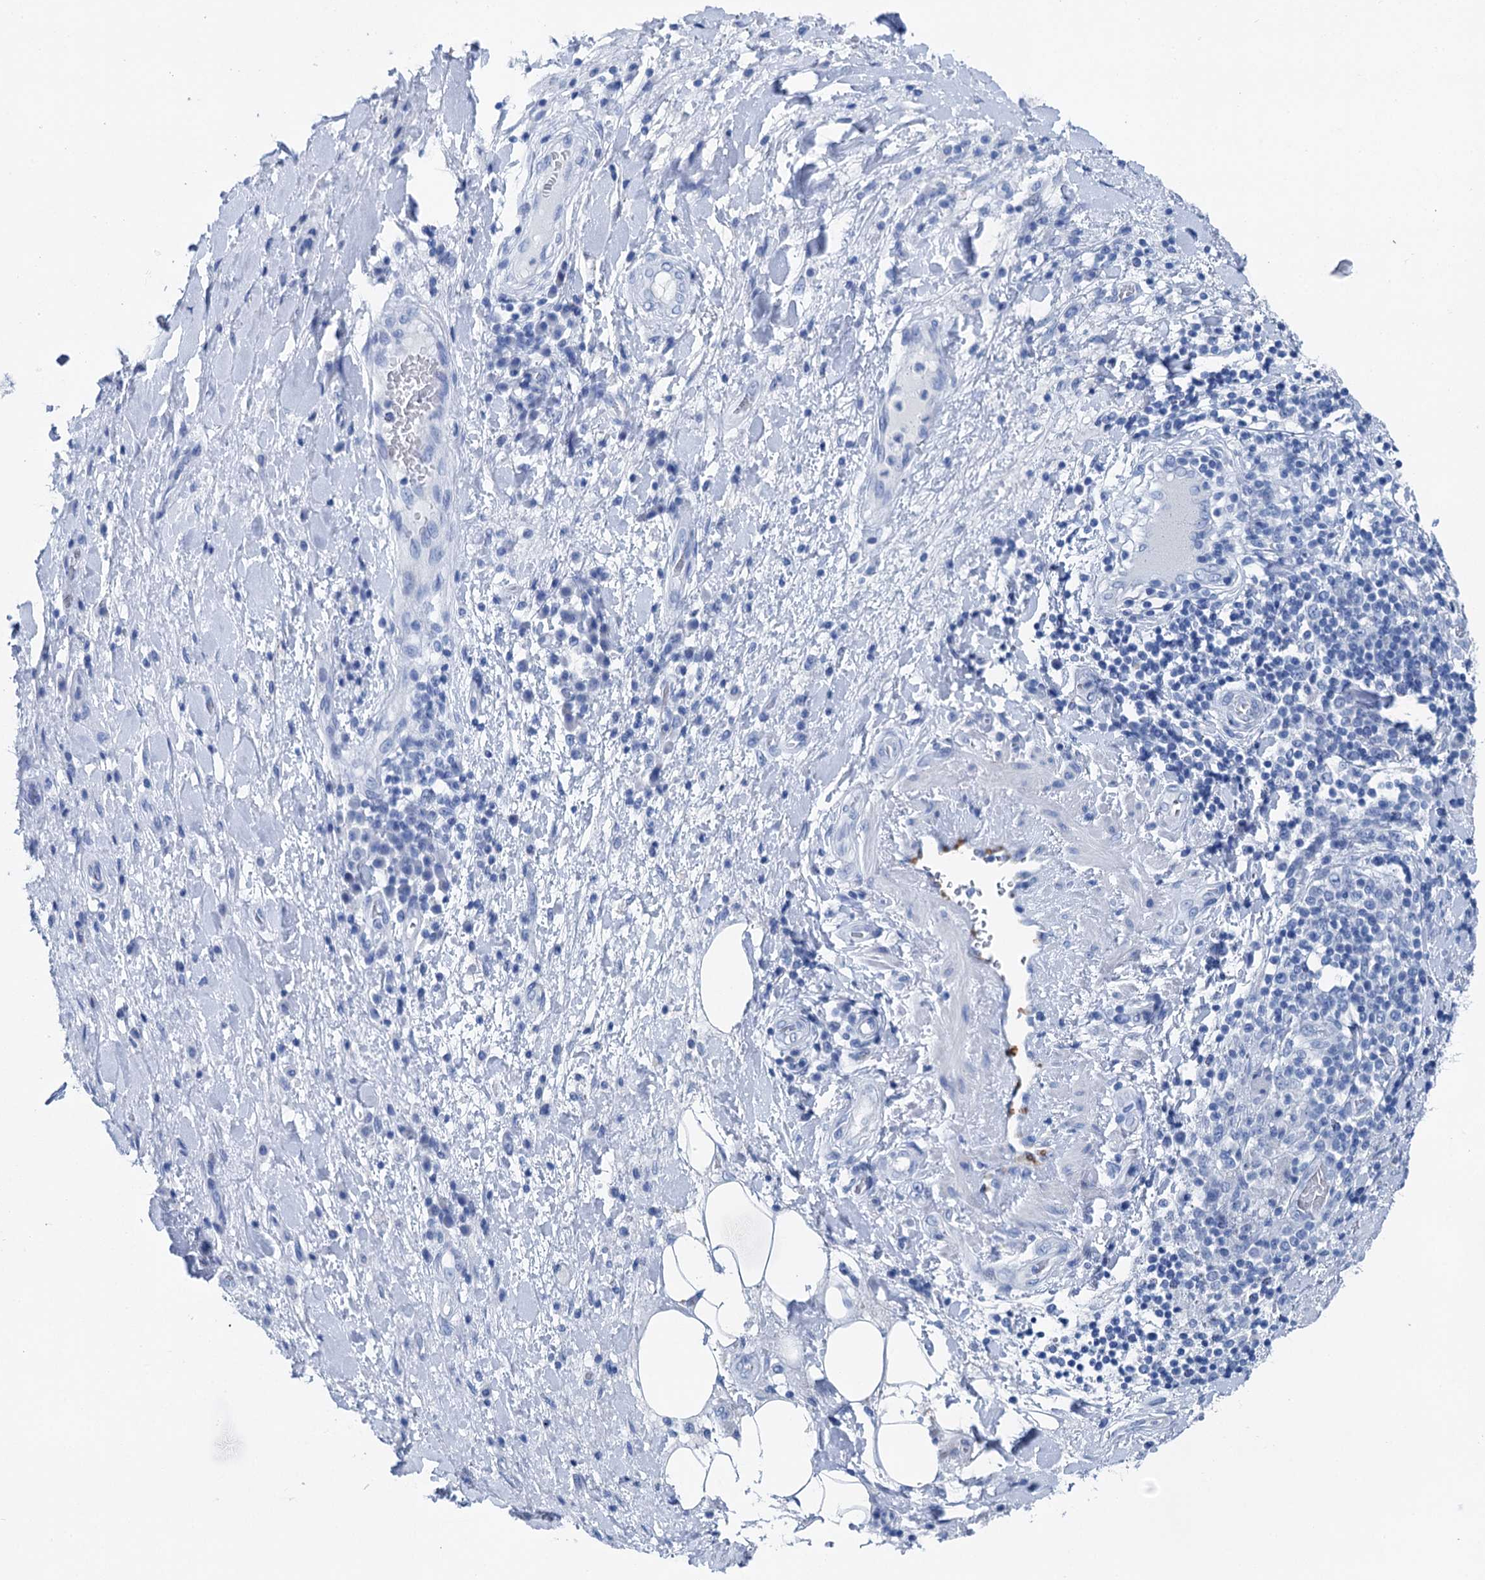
{"staining": {"intensity": "negative", "quantity": "none", "location": "none"}, "tissue": "adipose tissue", "cell_type": "Adipocytes", "image_type": "normal", "snomed": [{"axis": "morphology", "description": "Normal tissue, NOS"}, {"axis": "morphology", "description": "Squamous cell carcinoma, NOS"}, {"axis": "topography", "description": "Lymph node"}, {"axis": "topography", "description": "Bronchus"}, {"axis": "topography", "description": "Lung"}], "caption": "Image shows no protein positivity in adipocytes of normal adipose tissue.", "gene": "BRINP1", "patient": {"sex": "male", "age": 66}}